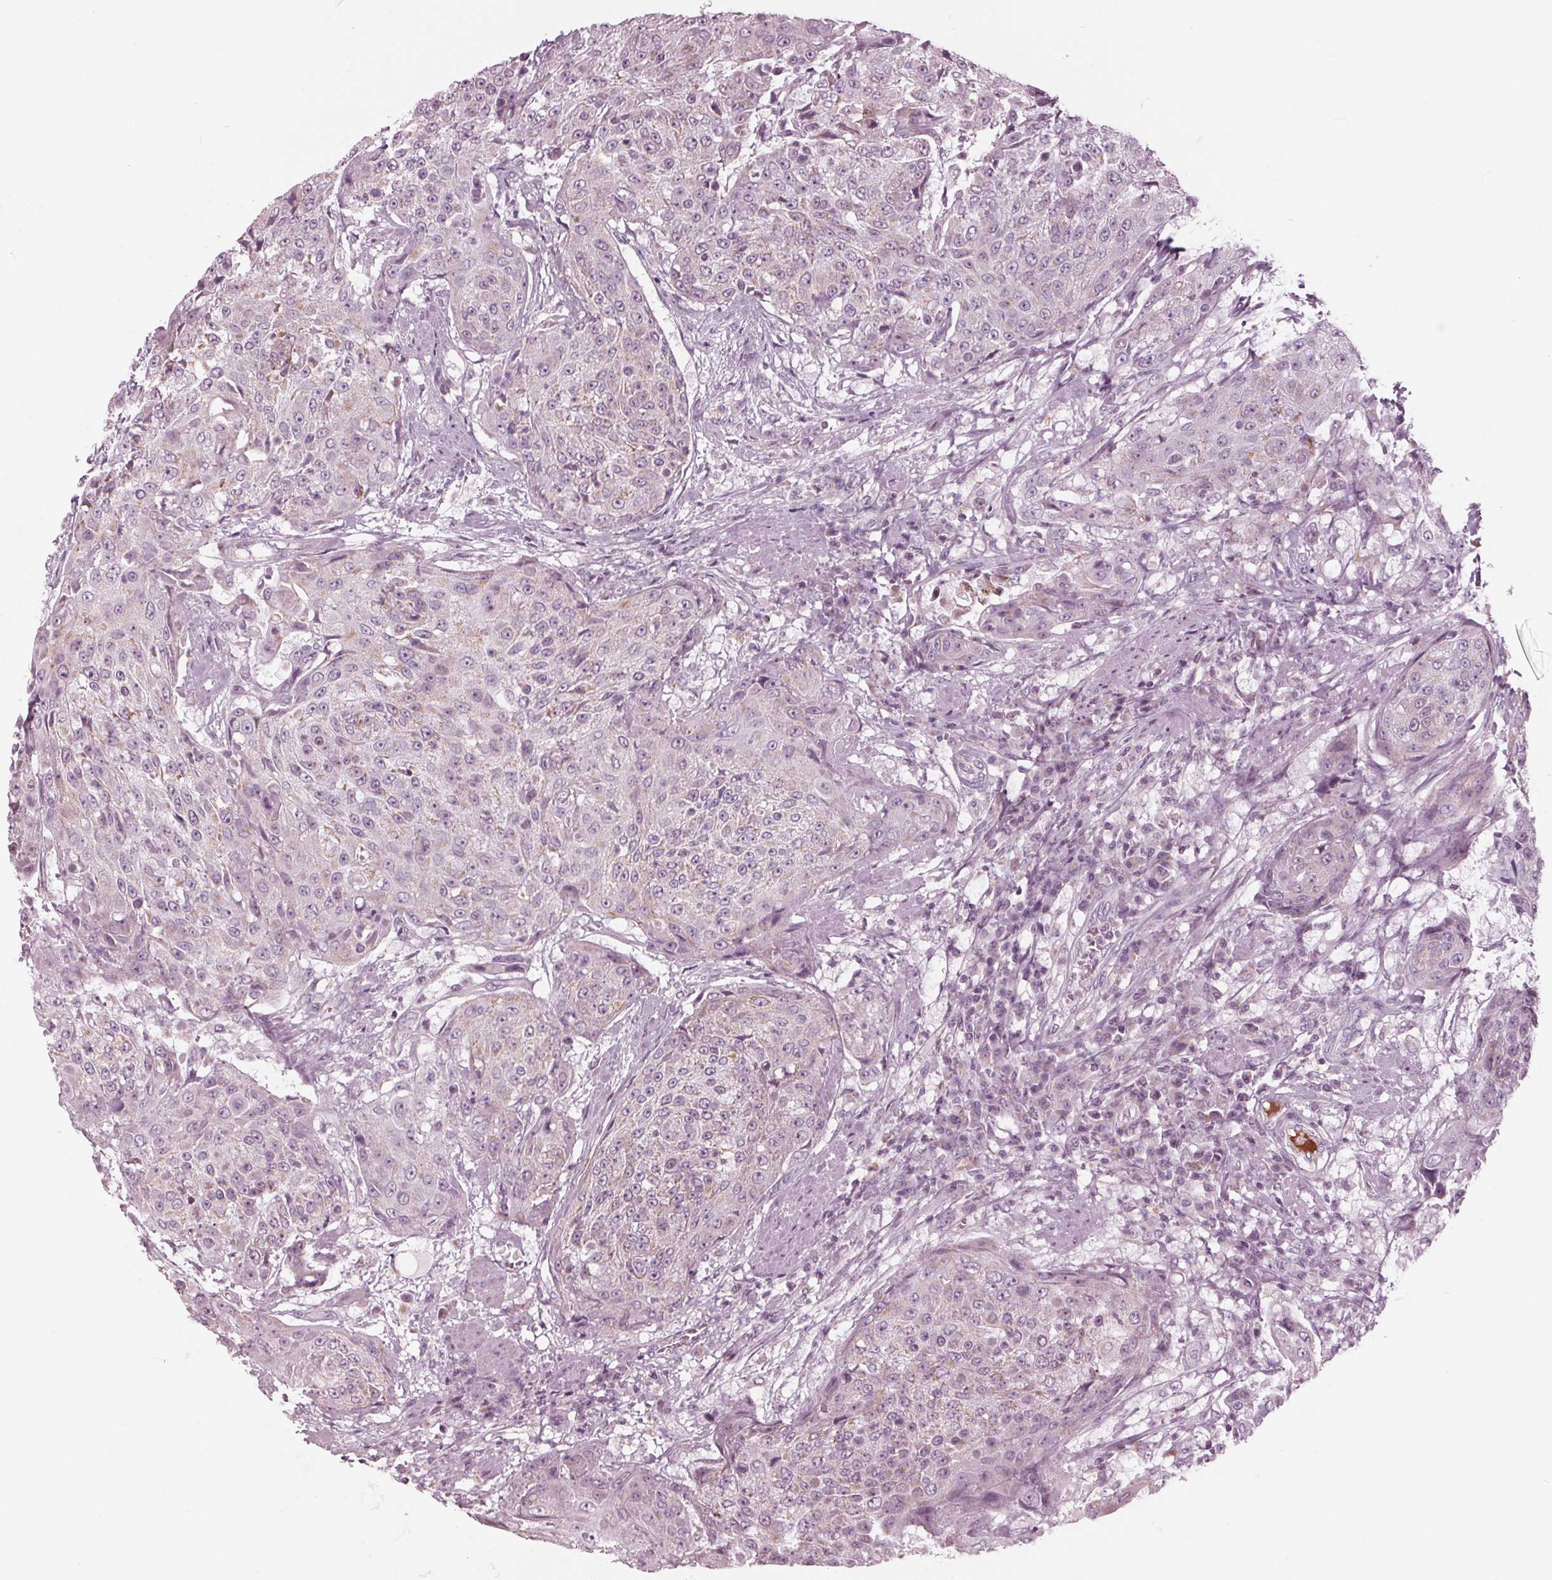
{"staining": {"intensity": "weak", "quantity": "<25%", "location": "cytoplasmic/membranous"}, "tissue": "urothelial cancer", "cell_type": "Tumor cells", "image_type": "cancer", "snomed": [{"axis": "morphology", "description": "Urothelial carcinoma, High grade"}, {"axis": "topography", "description": "Urinary bladder"}], "caption": "Immunohistochemistry (IHC) of human high-grade urothelial carcinoma exhibits no expression in tumor cells.", "gene": "CLN6", "patient": {"sex": "female", "age": 63}}